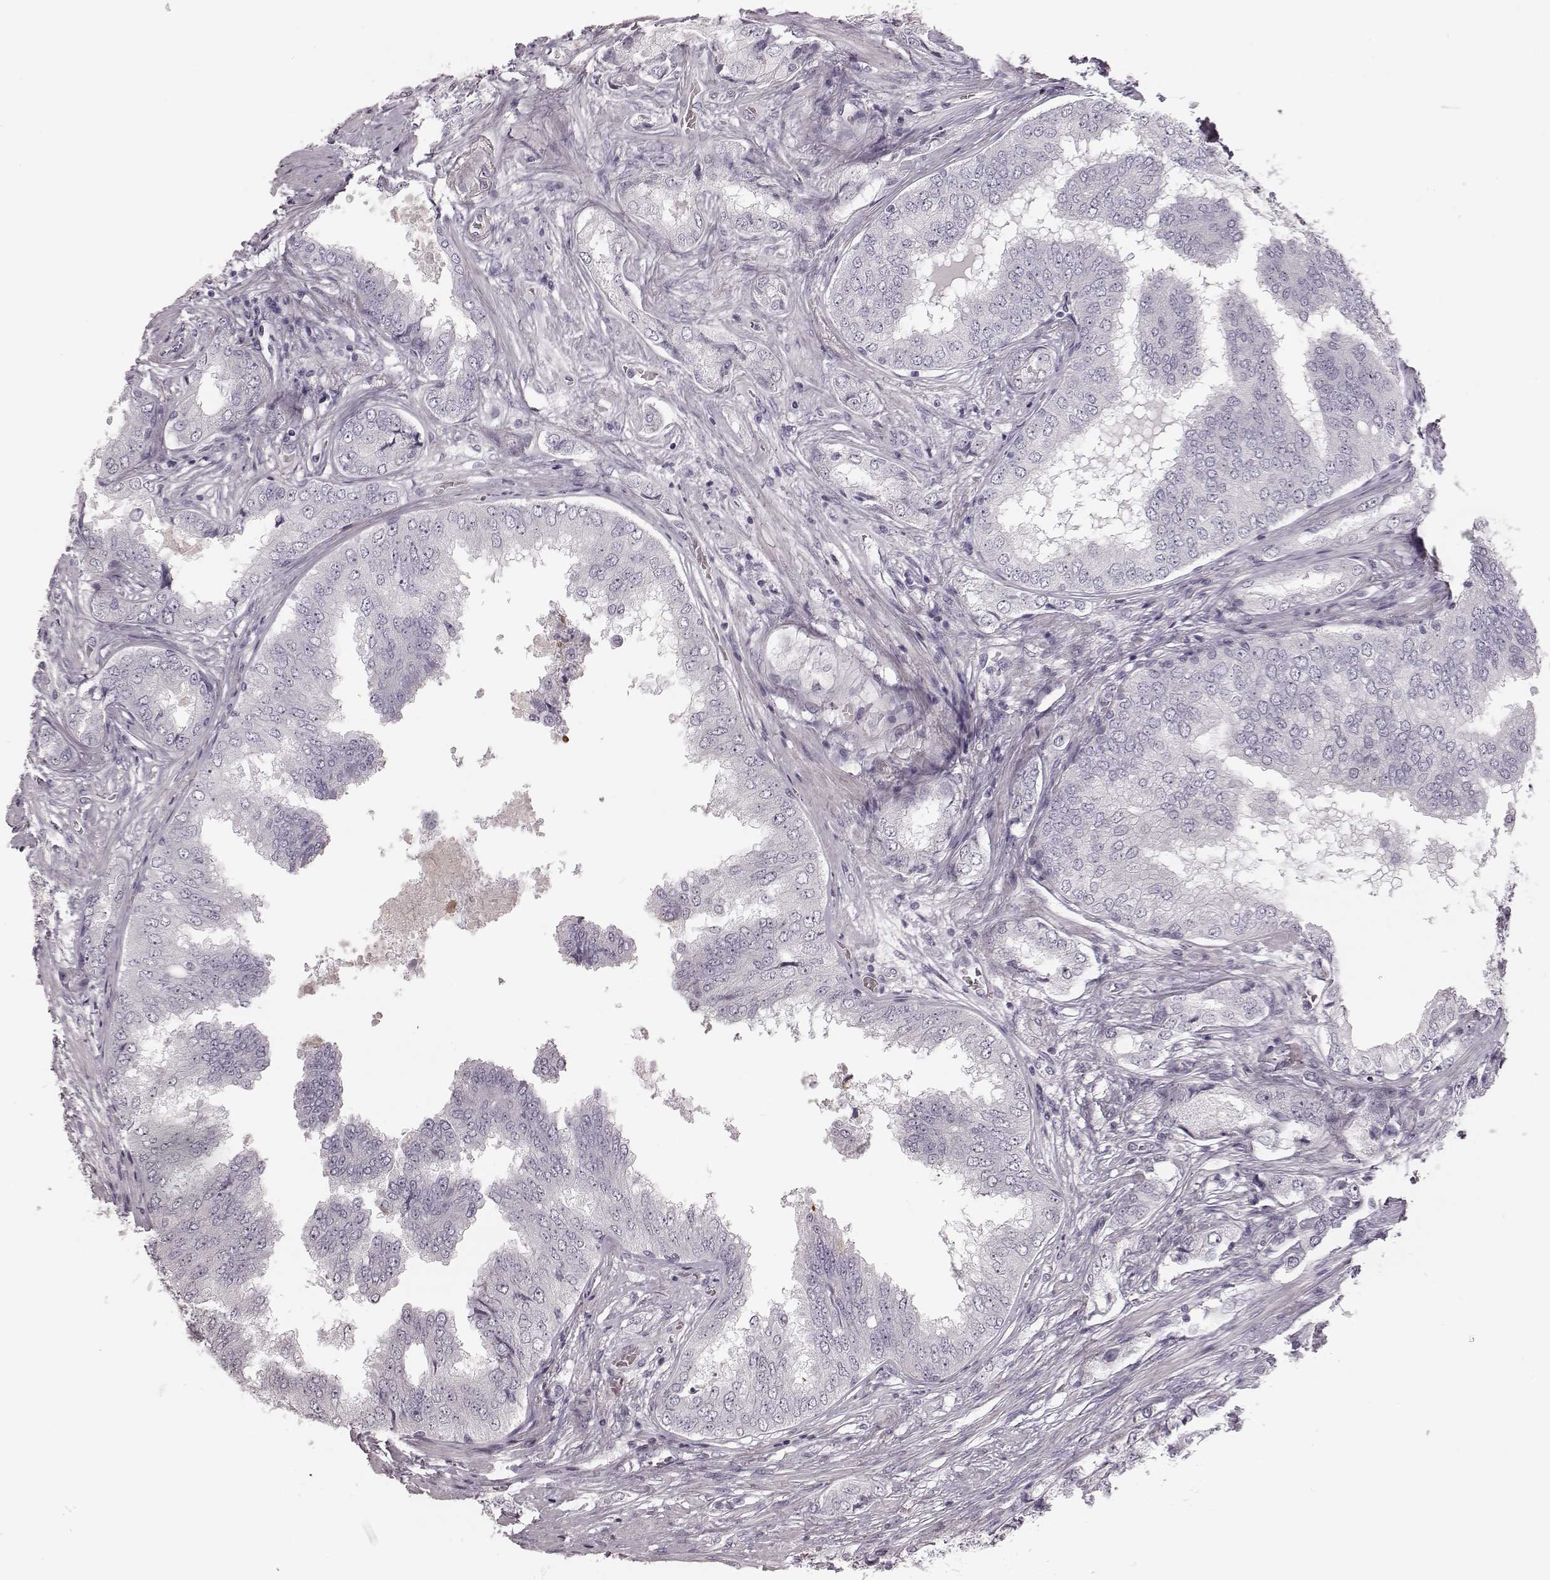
{"staining": {"intensity": "negative", "quantity": "none", "location": "none"}, "tissue": "prostate cancer", "cell_type": "Tumor cells", "image_type": "cancer", "snomed": [{"axis": "morphology", "description": "Adenocarcinoma, NOS"}, {"axis": "topography", "description": "Prostate"}], "caption": "Histopathology image shows no significant protein staining in tumor cells of prostate adenocarcinoma.", "gene": "ZNF433", "patient": {"sex": "male", "age": 65}}